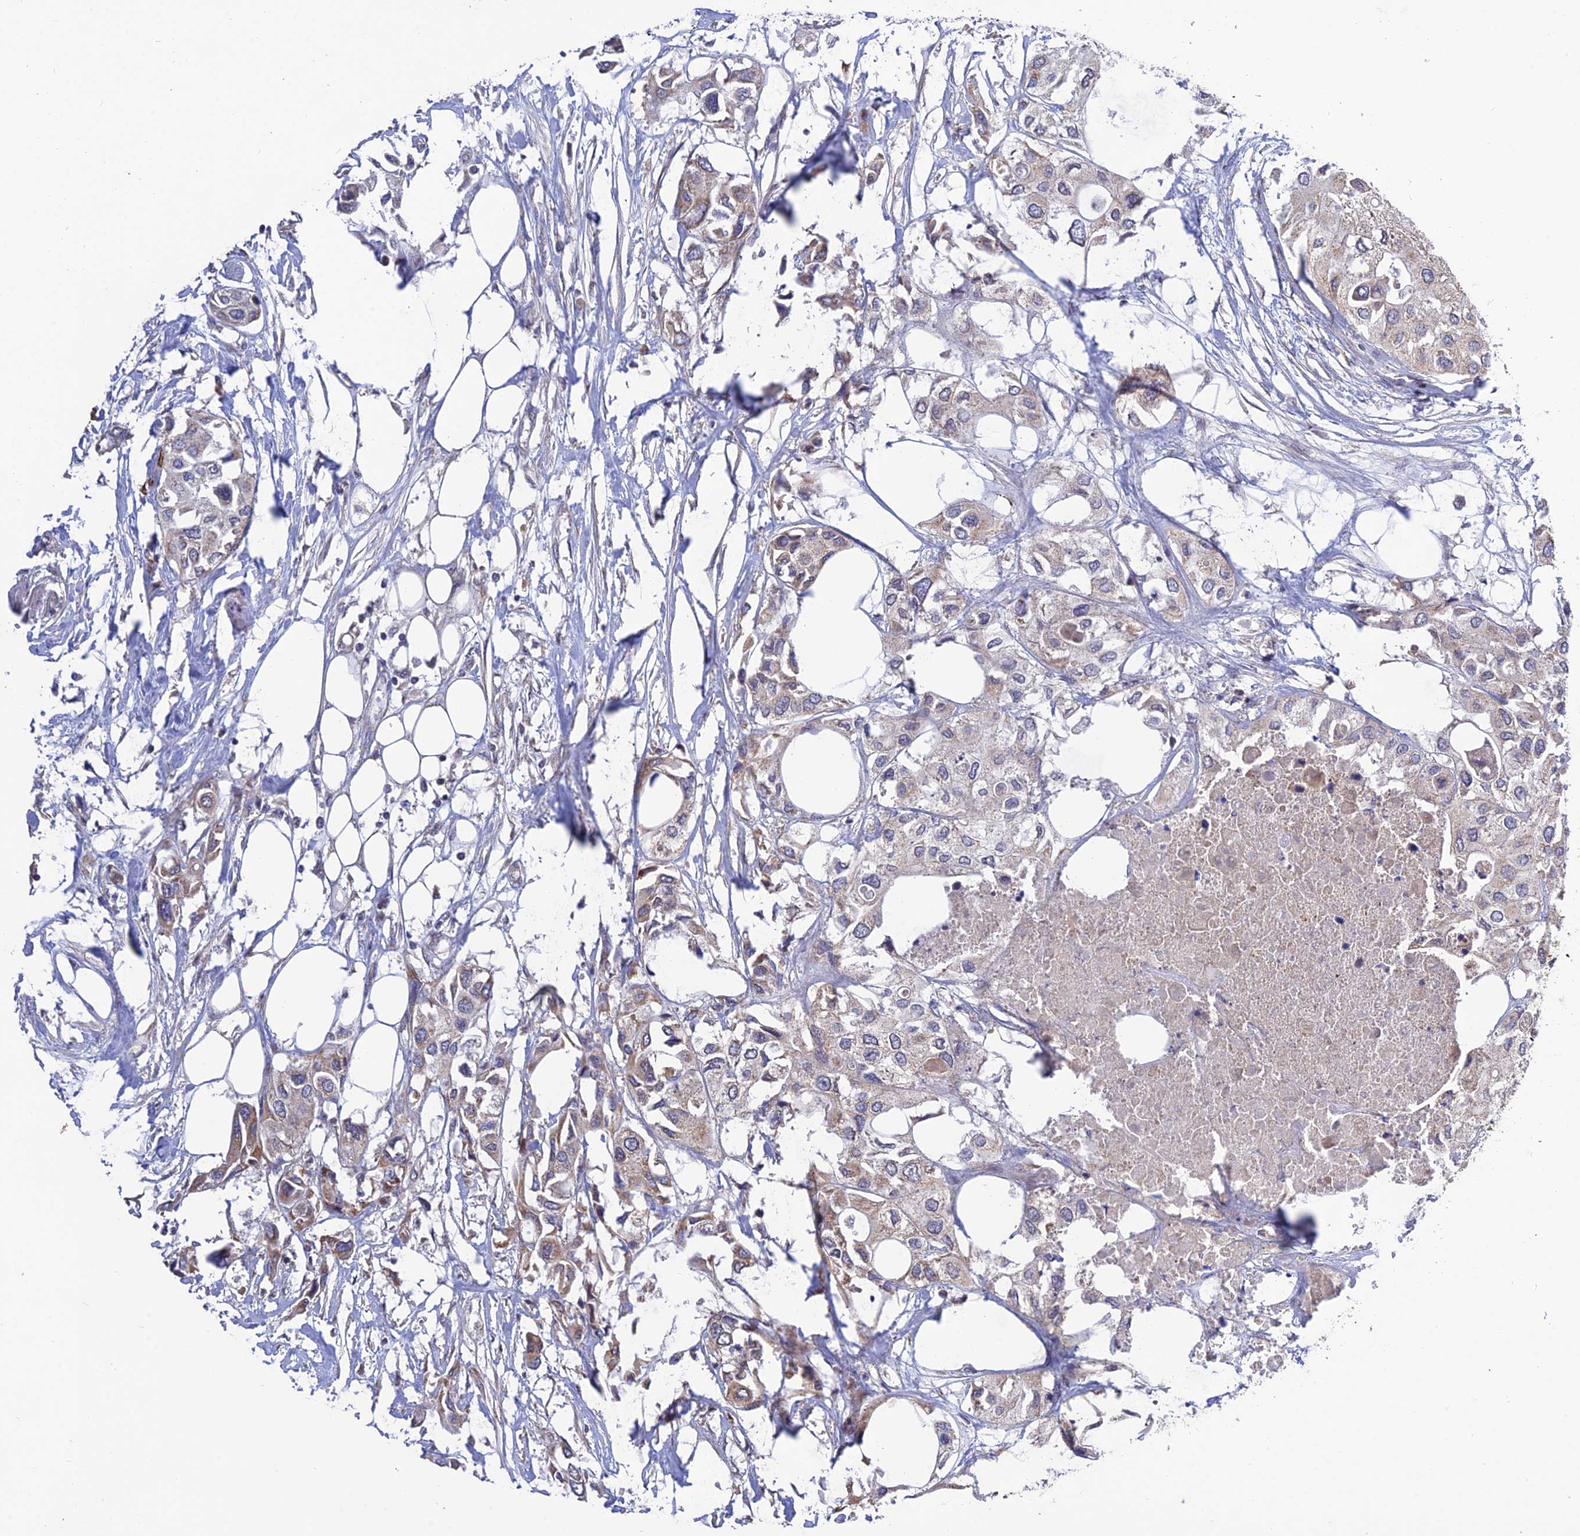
{"staining": {"intensity": "moderate", "quantity": "<25%", "location": "cytoplasmic/membranous"}, "tissue": "urothelial cancer", "cell_type": "Tumor cells", "image_type": "cancer", "snomed": [{"axis": "morphology", "description": "Urothelial carcinoma, High grade"}, {"axis": "topography", "description": "Urinary bladder"}], "caption": "Immunohistochemistry (IHC) histopathology image of urothelial cancer stained for a protein (brown), which shows low levels of moderate cytoplasmic/membranous staining in about <25% of tumor cells.", "gene": "PLEKHG2", "patient": {"sex": "male", "age": 64}}